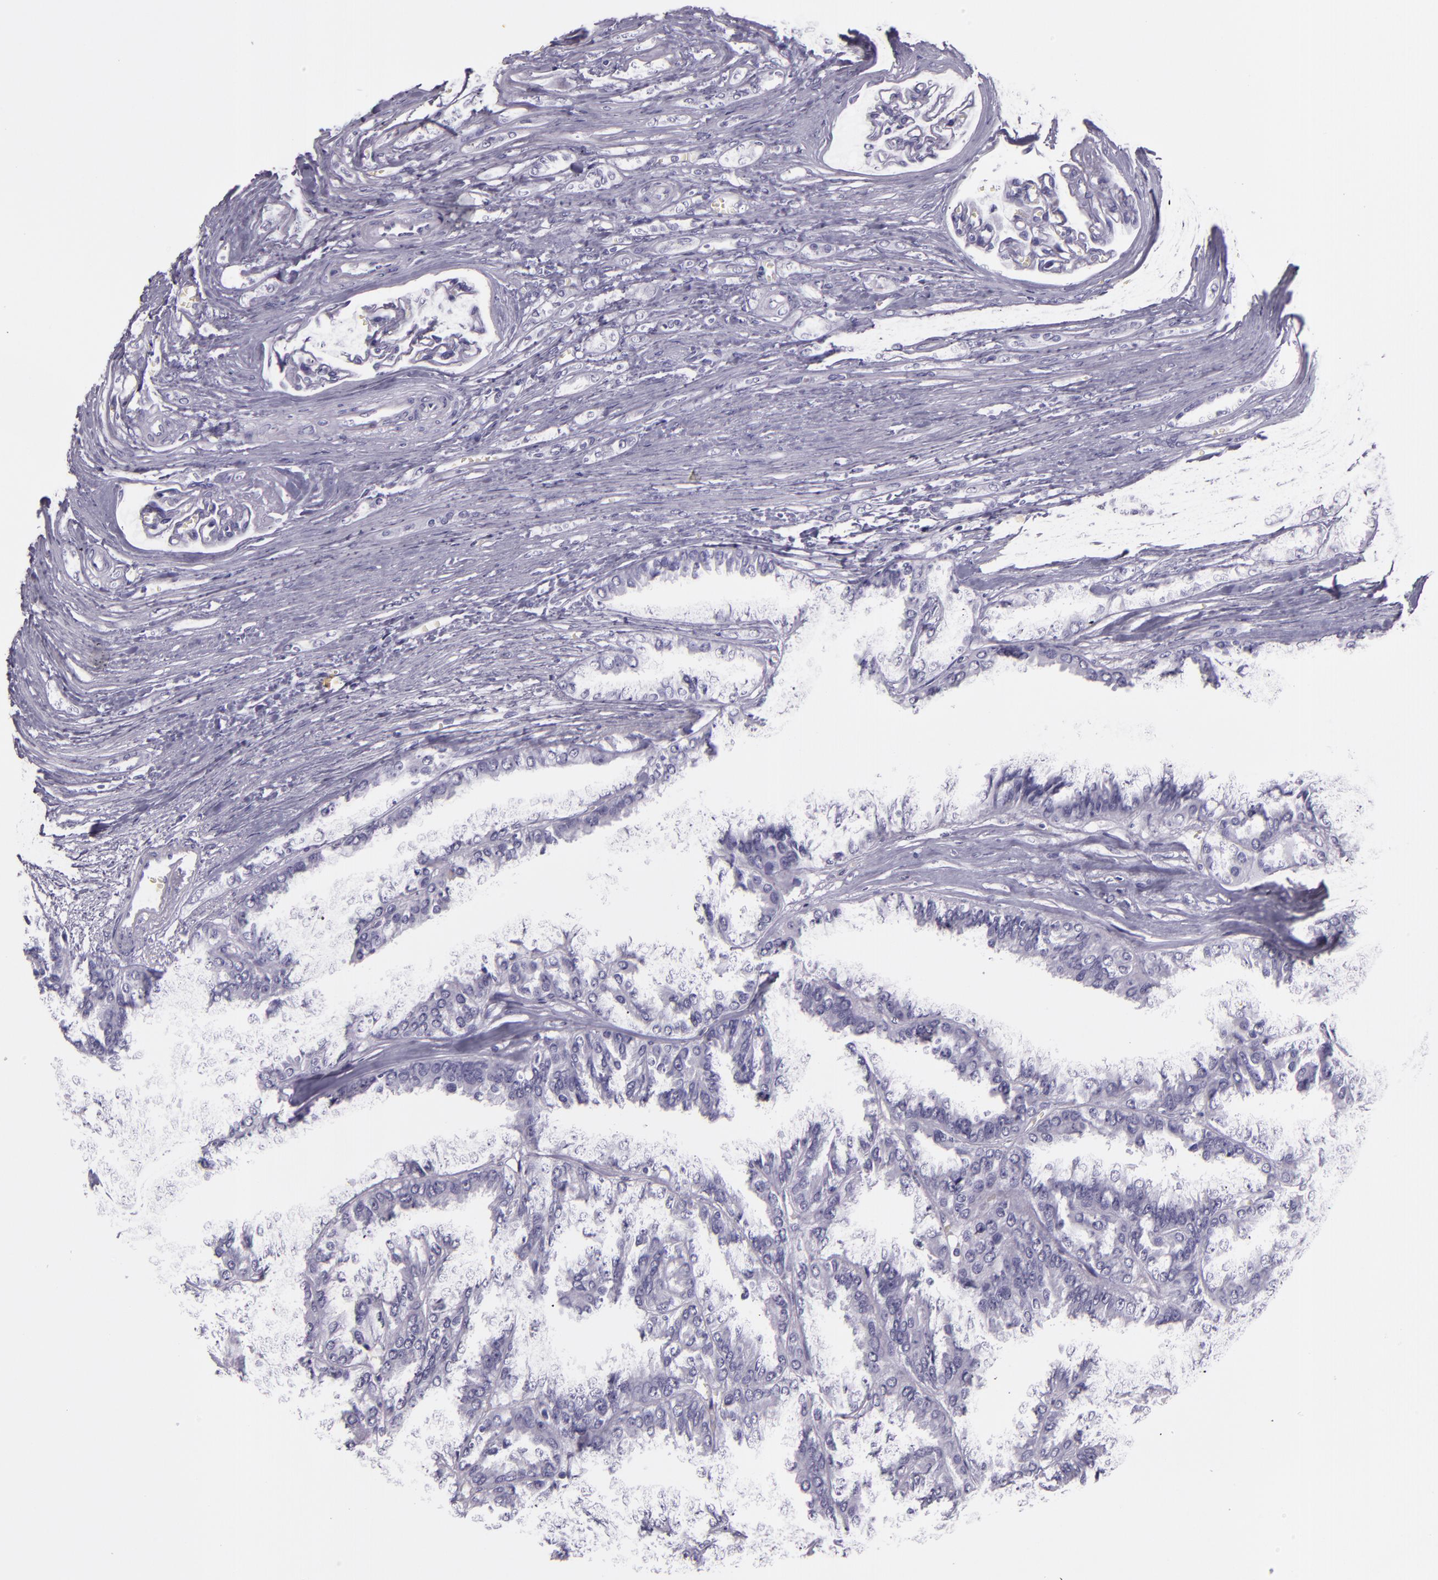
{"staining": {"intensity": "negative", "quantity": "none", "location": "none"}, "tissue": "renal cancer", "cell_type": "Tumor cells", "image_type": "cancer", "snomed": [{"axis": "morphology", "description": "Adenocarcinoma, NOS"}, {"axis": "topography", "description": "Kidney"}], "caption": "The micrograph displays no significant positivity in tumor cells of renal adenocarcinoma.", "gene": "CR2", "patient": {"sex": "male", "age": 46}}